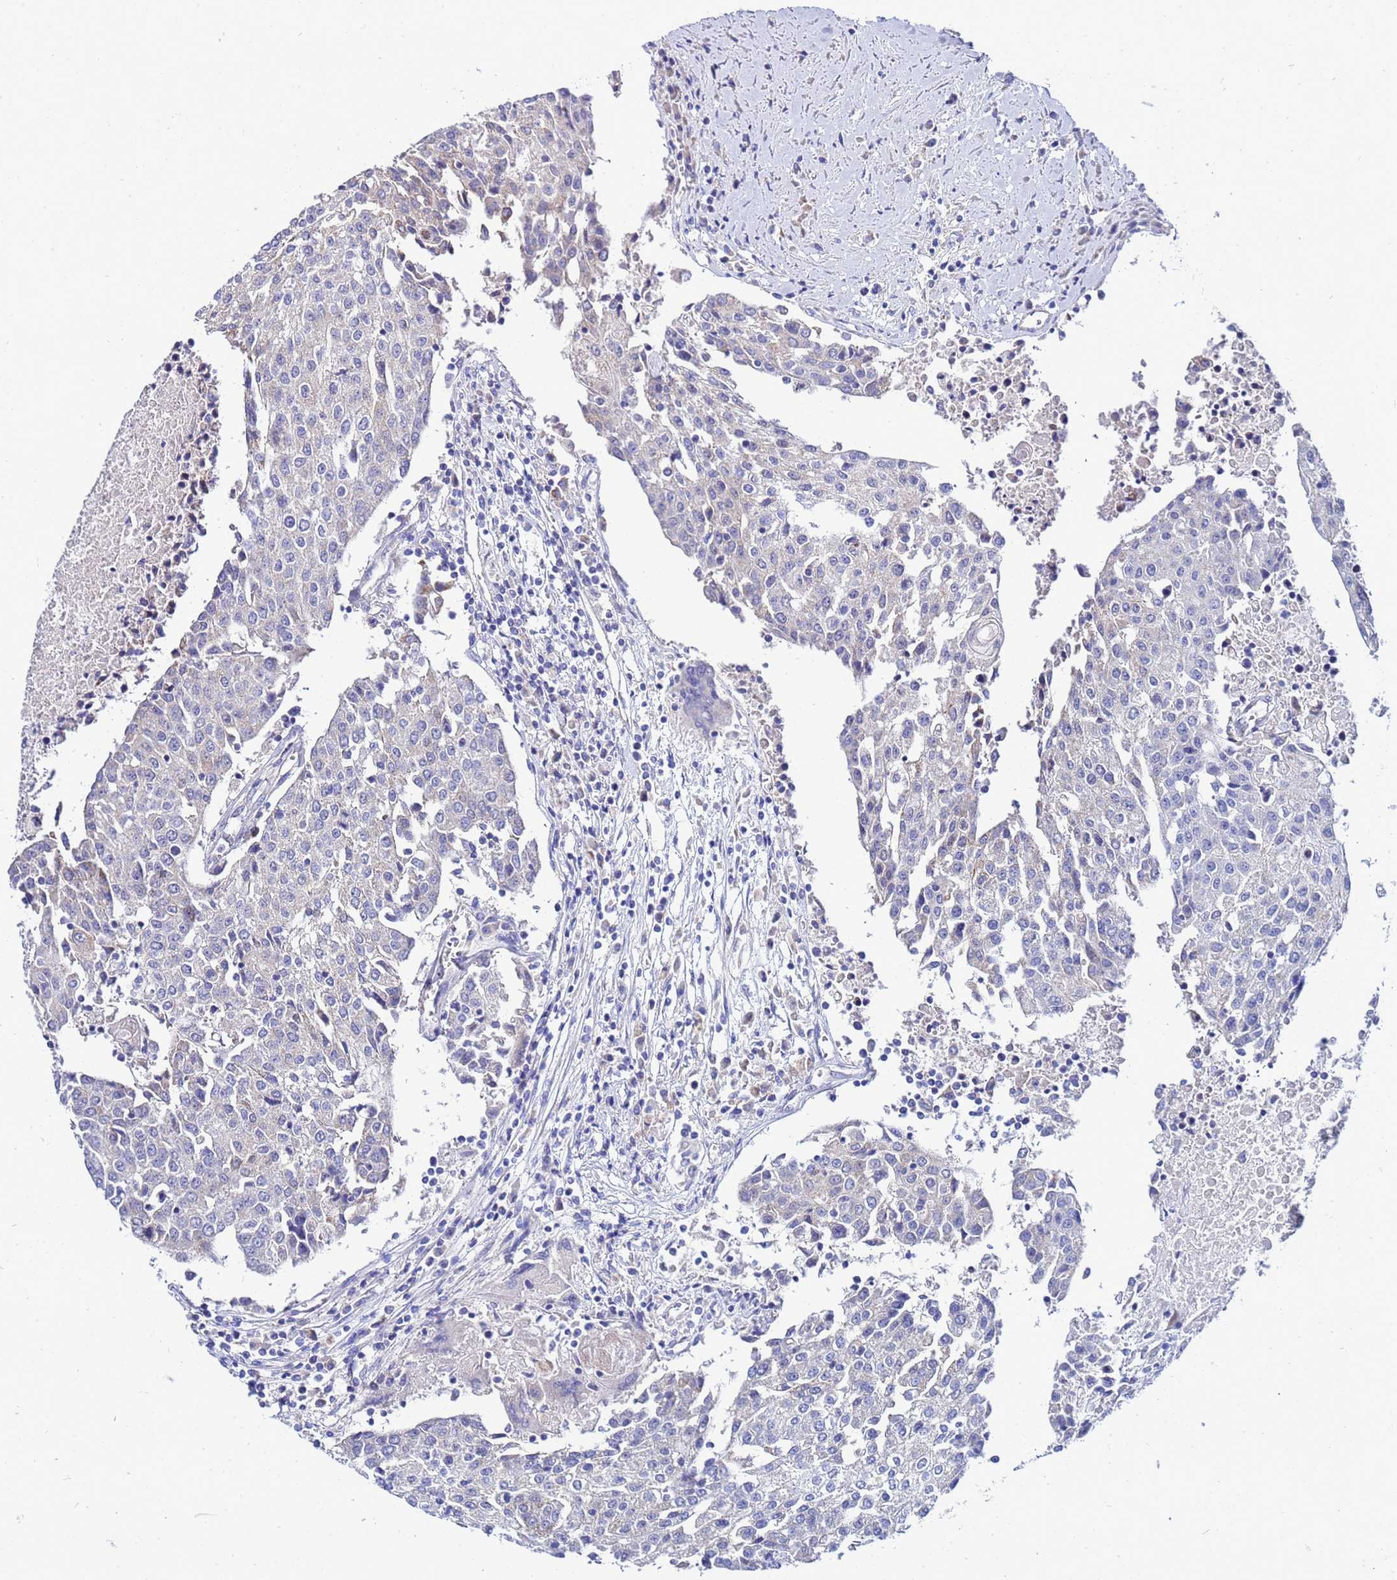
{"staining": {"intensity": "negative", "quantity": "none", "location": "none"}, "tissue": "urothelial cancer", "cell_type": "Tumor cells", "image_type": "cancer", "snomed": [{"axis": "morphology", "description": "Urothelial carcinoma, High grade"}, {"axis": "topography", "description": "Urinary bladder"}], "caption": "Micrograph shows no protein staining in tumor cells of urothelial cancer tissue. The staining was performed using DAB (3,3'-diaminobenzidine) to visualize the protein expression in brown, while the nuclei were stained in blue with hematoxylin (Magnification: 20x).", "gene": "FAHD2A", "patient": {"sex": "female", "age": 85}}